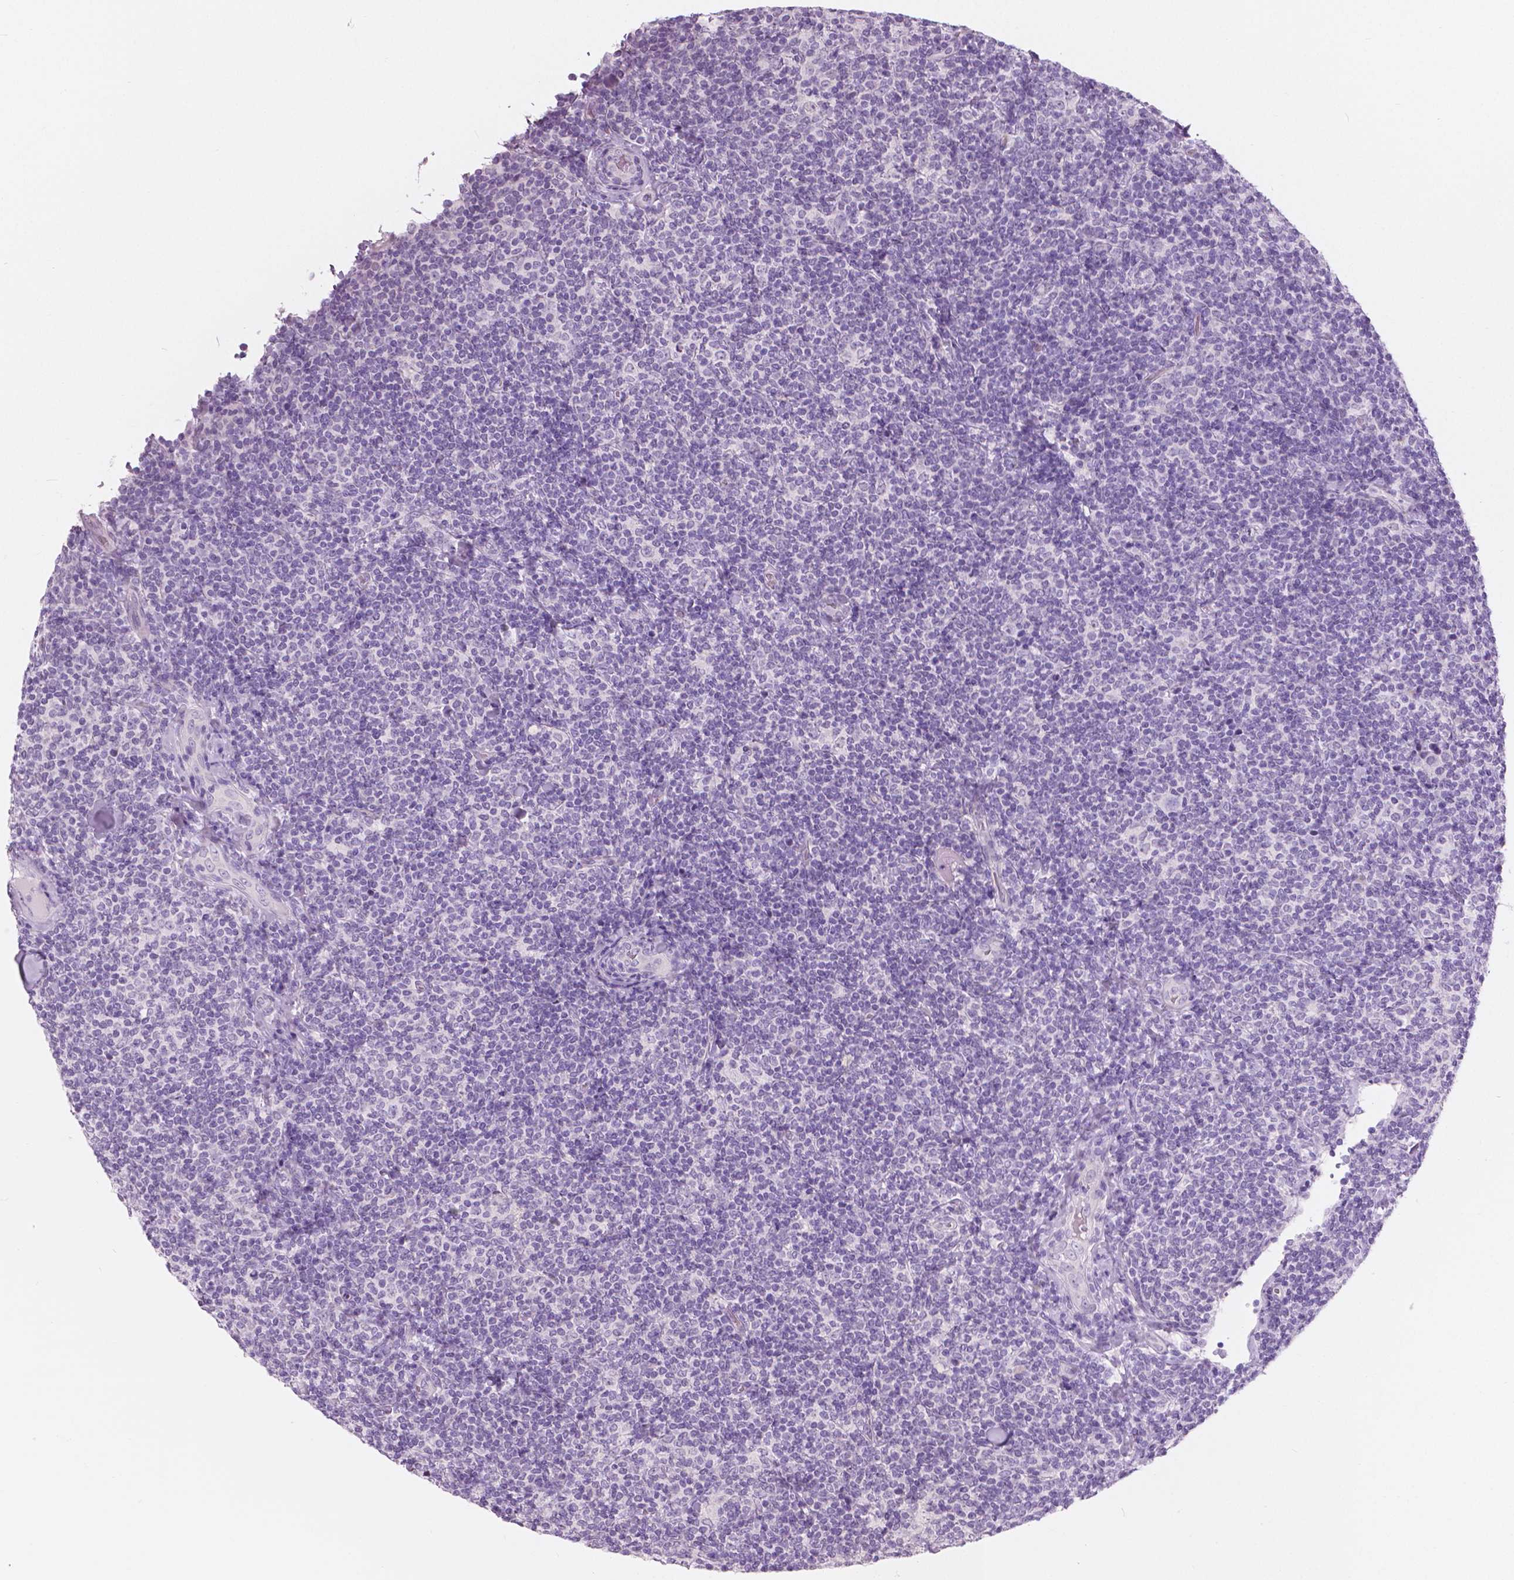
{"staining": {"intensity": "negative", "quantity": "none", "location": "none"}, "tissue": "lymphoma", "cell_type": "Tumor cells", "image_type": "cancer", "snomed": [{"axis": "morphology", "description": "Malignant lymphoma, non-Hodgkin's type, Low grade"}, {"axis": "topography", "description": "Lymph node"}], "caption": "Micrograph shows no significant protein positivity in tumor cells of lymphoma.", "gene": "A4GNT", "patient": {"sex": "female", "age": 56}}